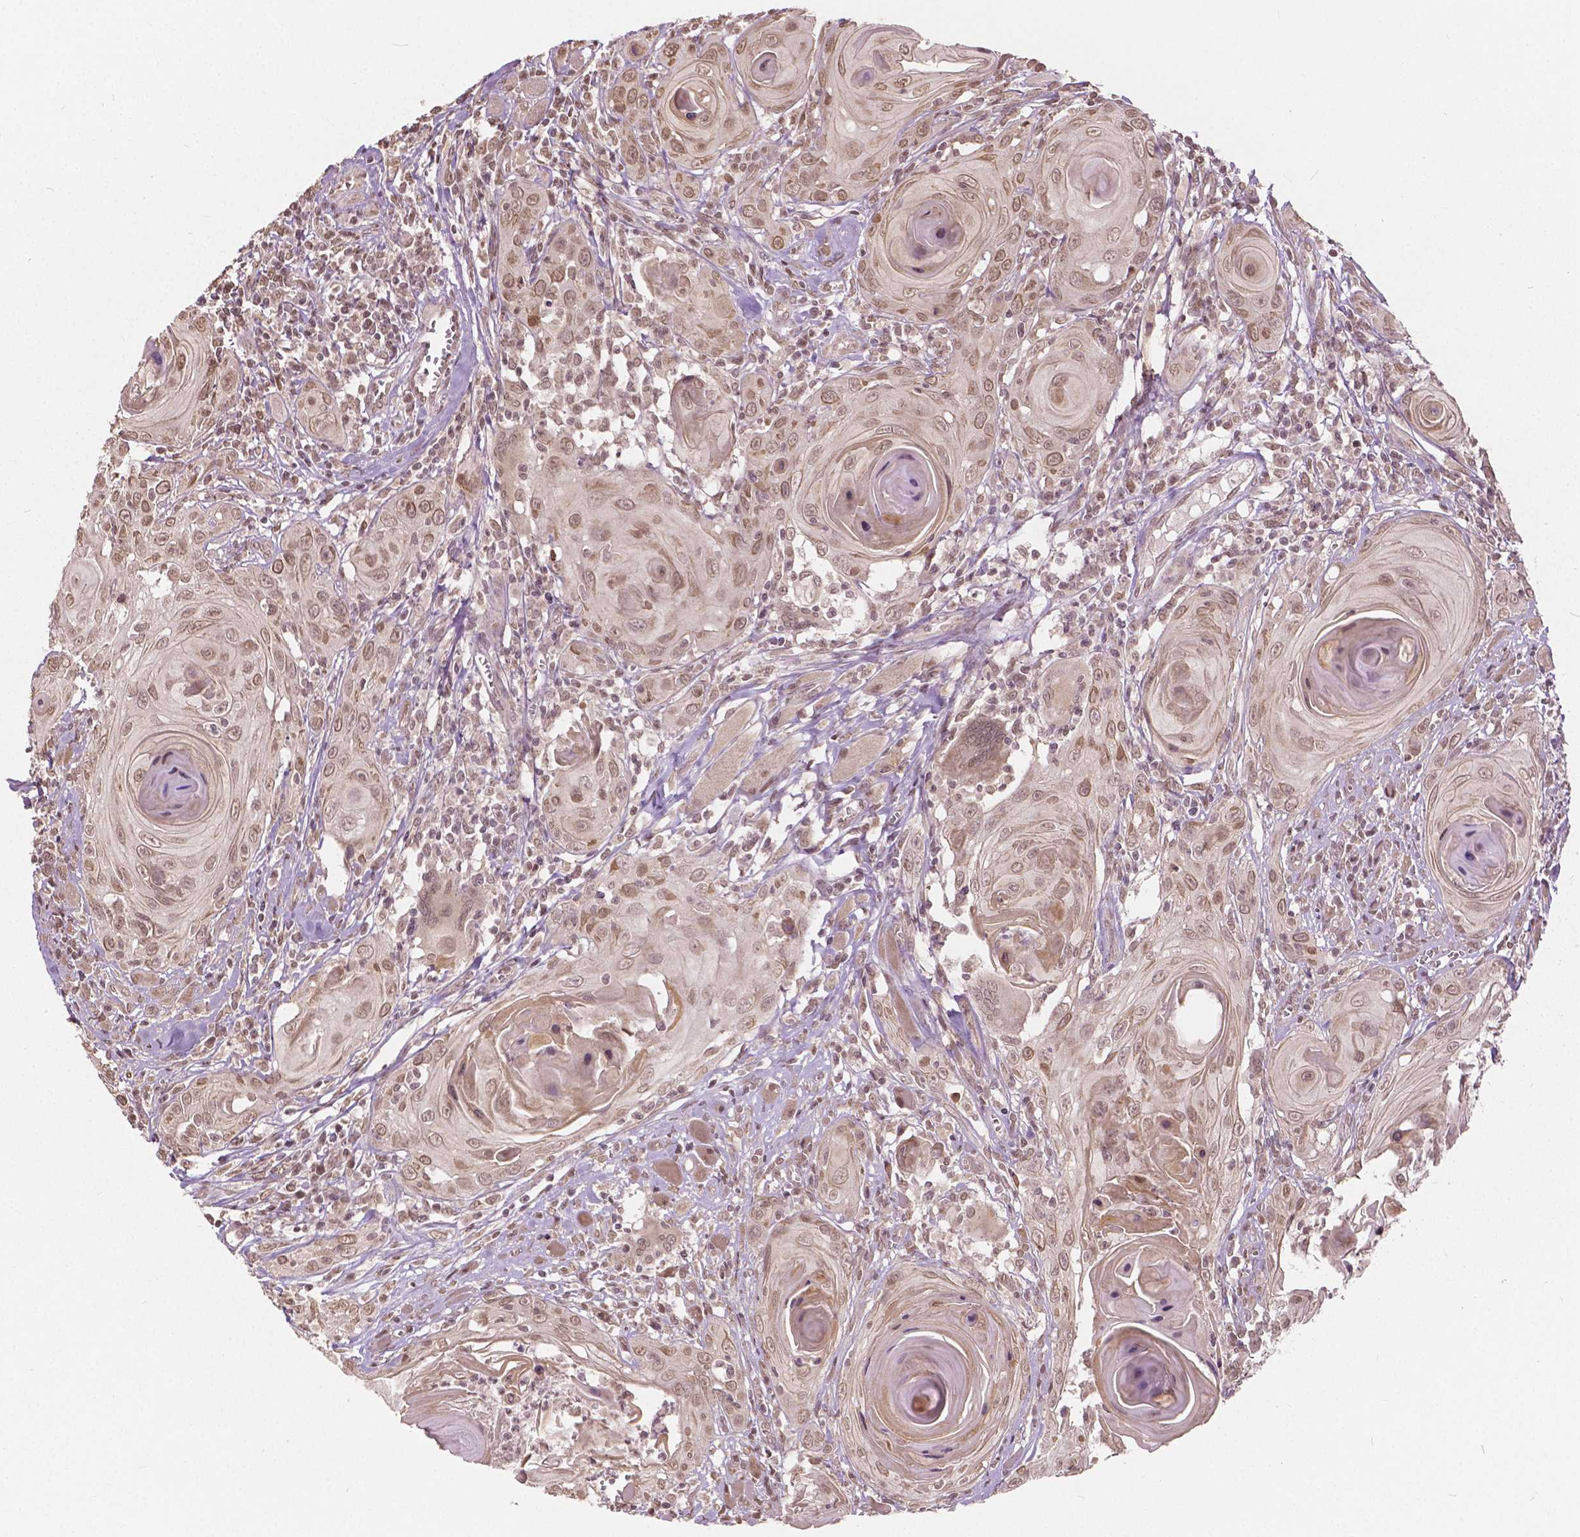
{"staining": {"intensity": "moderate", "quantity": ">75%", "location": "nuclear"}, "tissue": "head and neck cancer", "cell_type": "Tumor cells", "image_type": "cancer", "snomed": [{"axis": "morphology", "description": "Squamous cell carcinoma, NOS"}, {"axis": "topography", "description": "Head-Neck"}], "caption": "Head and neck cancer was stained to show a protein in brown. There is medium levels of moderate nuclear expression in approximately >75% of tumor cells.", "gene": "HOXA10", "patient": {"sex": "female", "age": 80}}